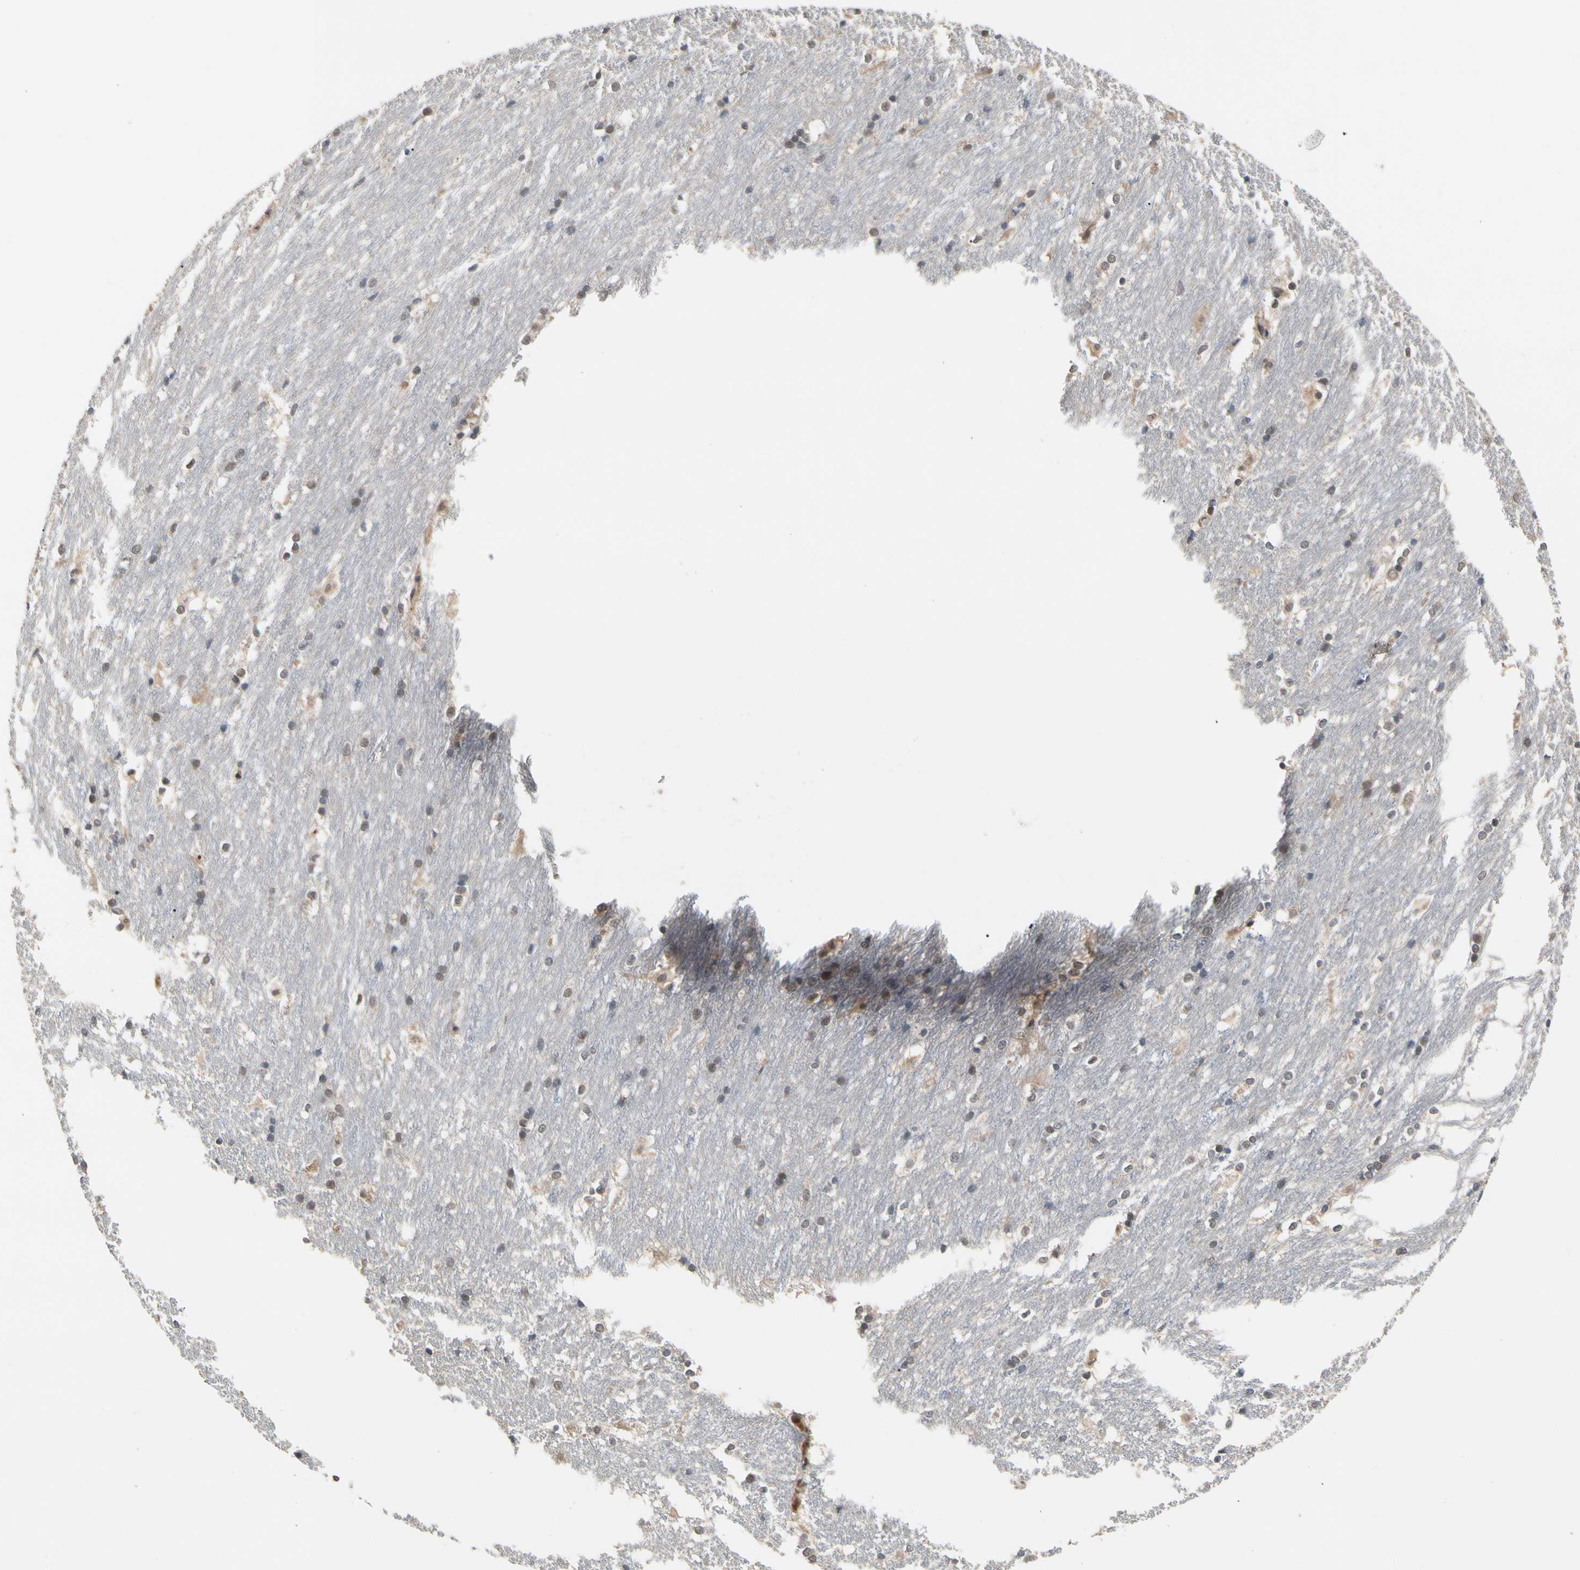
{"staining": {"intensity": "strong", "quantity": "<25%", "location": "cytoplasmic/membranous"}, "tissue": "caudate", "cell_type": "Glial cells", "image_type": "normal", "snomed": [{"axis": "morphology", "description": "Normal tissue, NOS"}, {"axis": "topography", "description": "Lateral ventricle wall"}], "caption": "Glial cells exhibit medium levels of strong cytoplasmic/membranous expression in about <25% of cells in normal human caudate.", "gene": "CYTIP", "patient": {"sex": "female", "age": 19}}